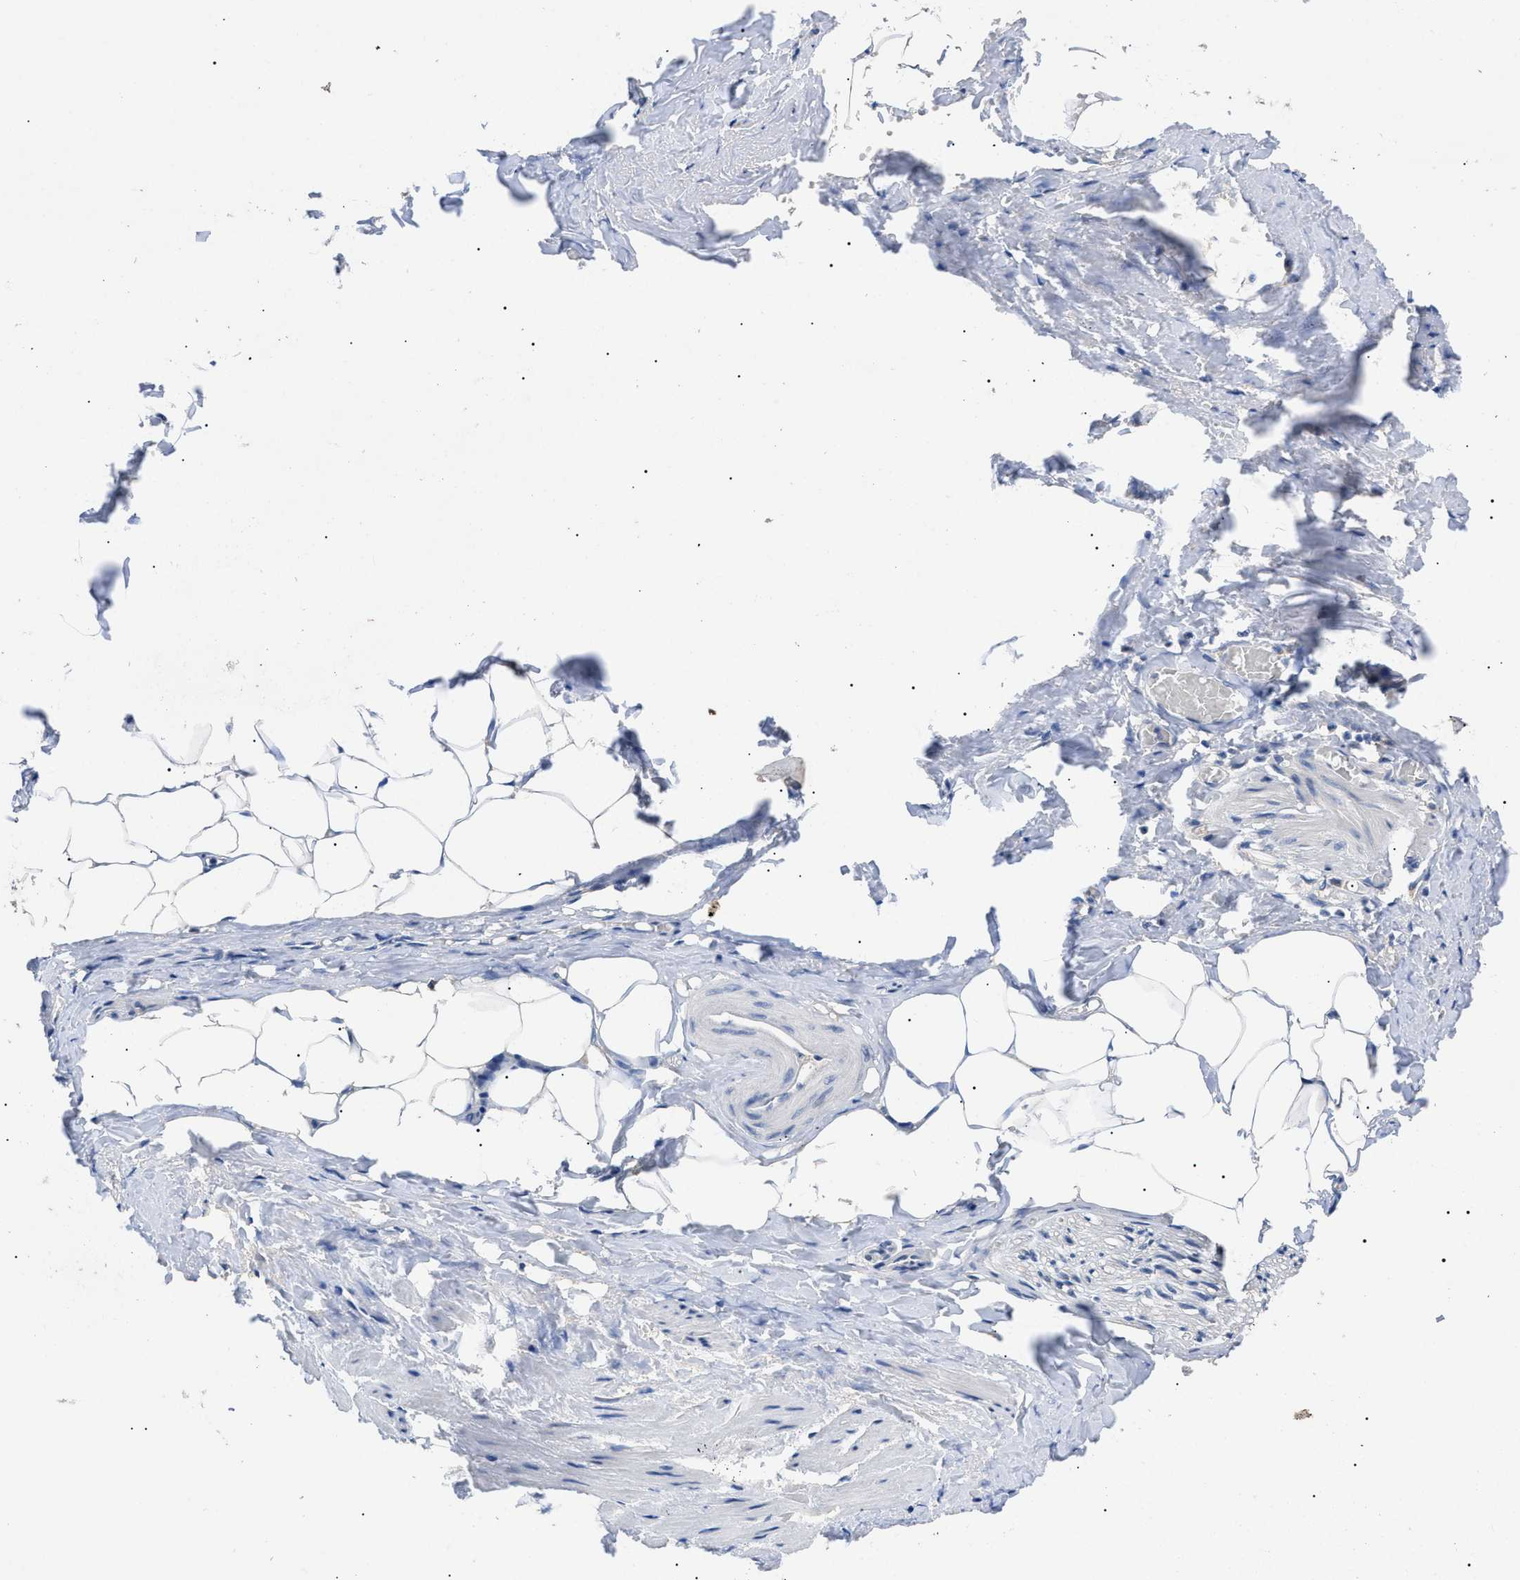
{"staining": {"intensity": "negative", "quantity": "none", "location": "none"}, "tissue": "adipose tissue", "cell_type": "Adipocytes", "image_type": "normal", "snomed": [{"axis": "morphology", "description": "Normal tissue, NOS"}, {"axis": "topography", "description": "Soft tissue"}, {"axis": "topography", "description": "Vascular tissue"}], "caption": "Immunohistochemistry histopathology image of normal adipose tissue: adipose tissue stained with DAB displays no significant protein staining in adipocytes.", "gene": "PRRT2", "patient": {"sex": "female", "age": 35}}